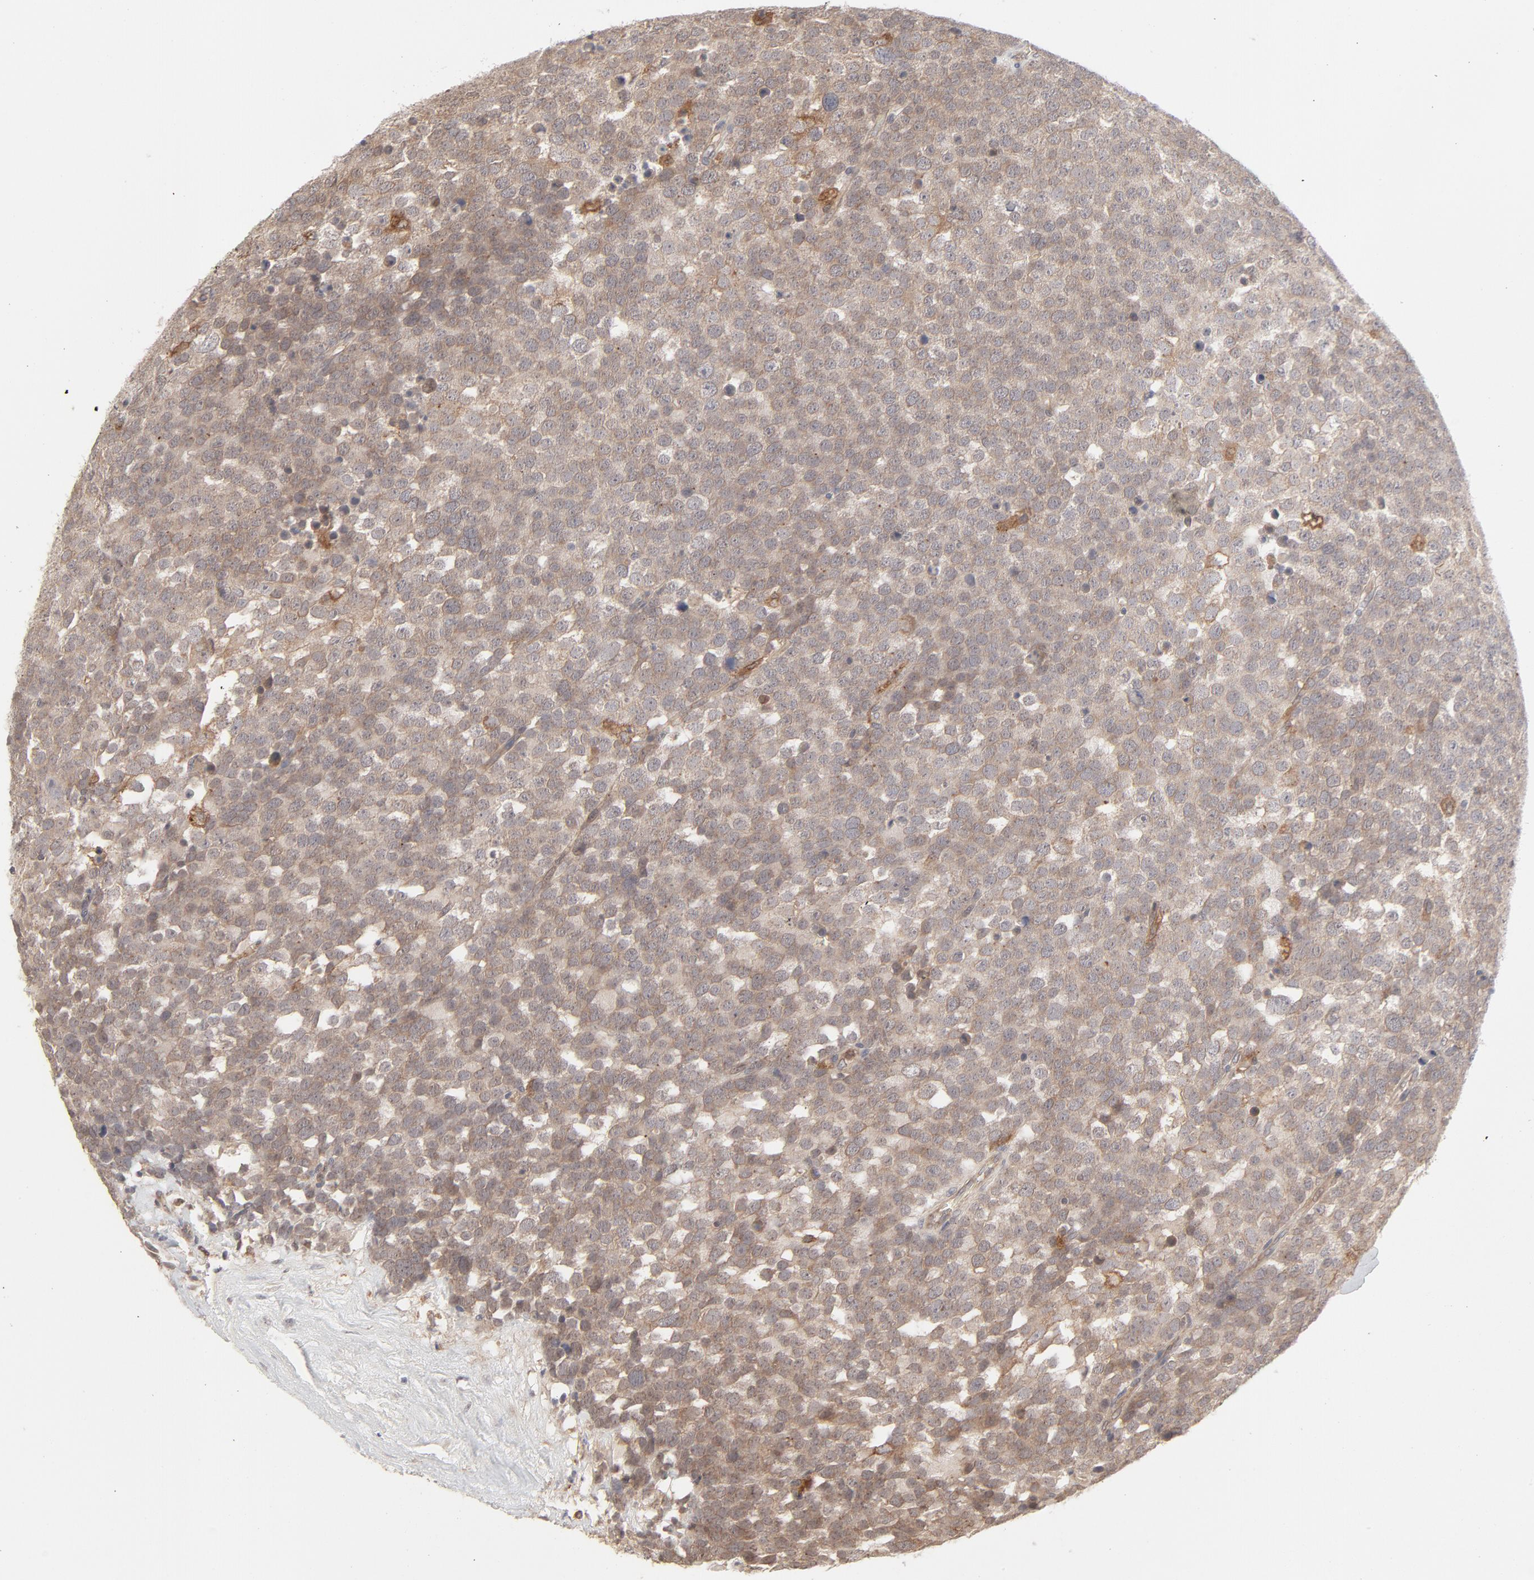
{"staining": {"intensity": "moderate", "quantity": ">75%", "location": "cytoplasmic/membranous"}, "tissue": "testis cancer", "cell_type": "Tumor cells", "image_type": "cancer", "snomed": [{"axis": "morphology", "description": "Seminoma, NOS"}, {"axis": "topography", "description": "Testis"}], "caption": "Tumor cells exhibit medium levels of moderate cytoplasmic/membranous staining in approximately >75% of cells in testis seminoma.", "gene": "RAB5C", "patient": {"sex": "male", "age": 71}}